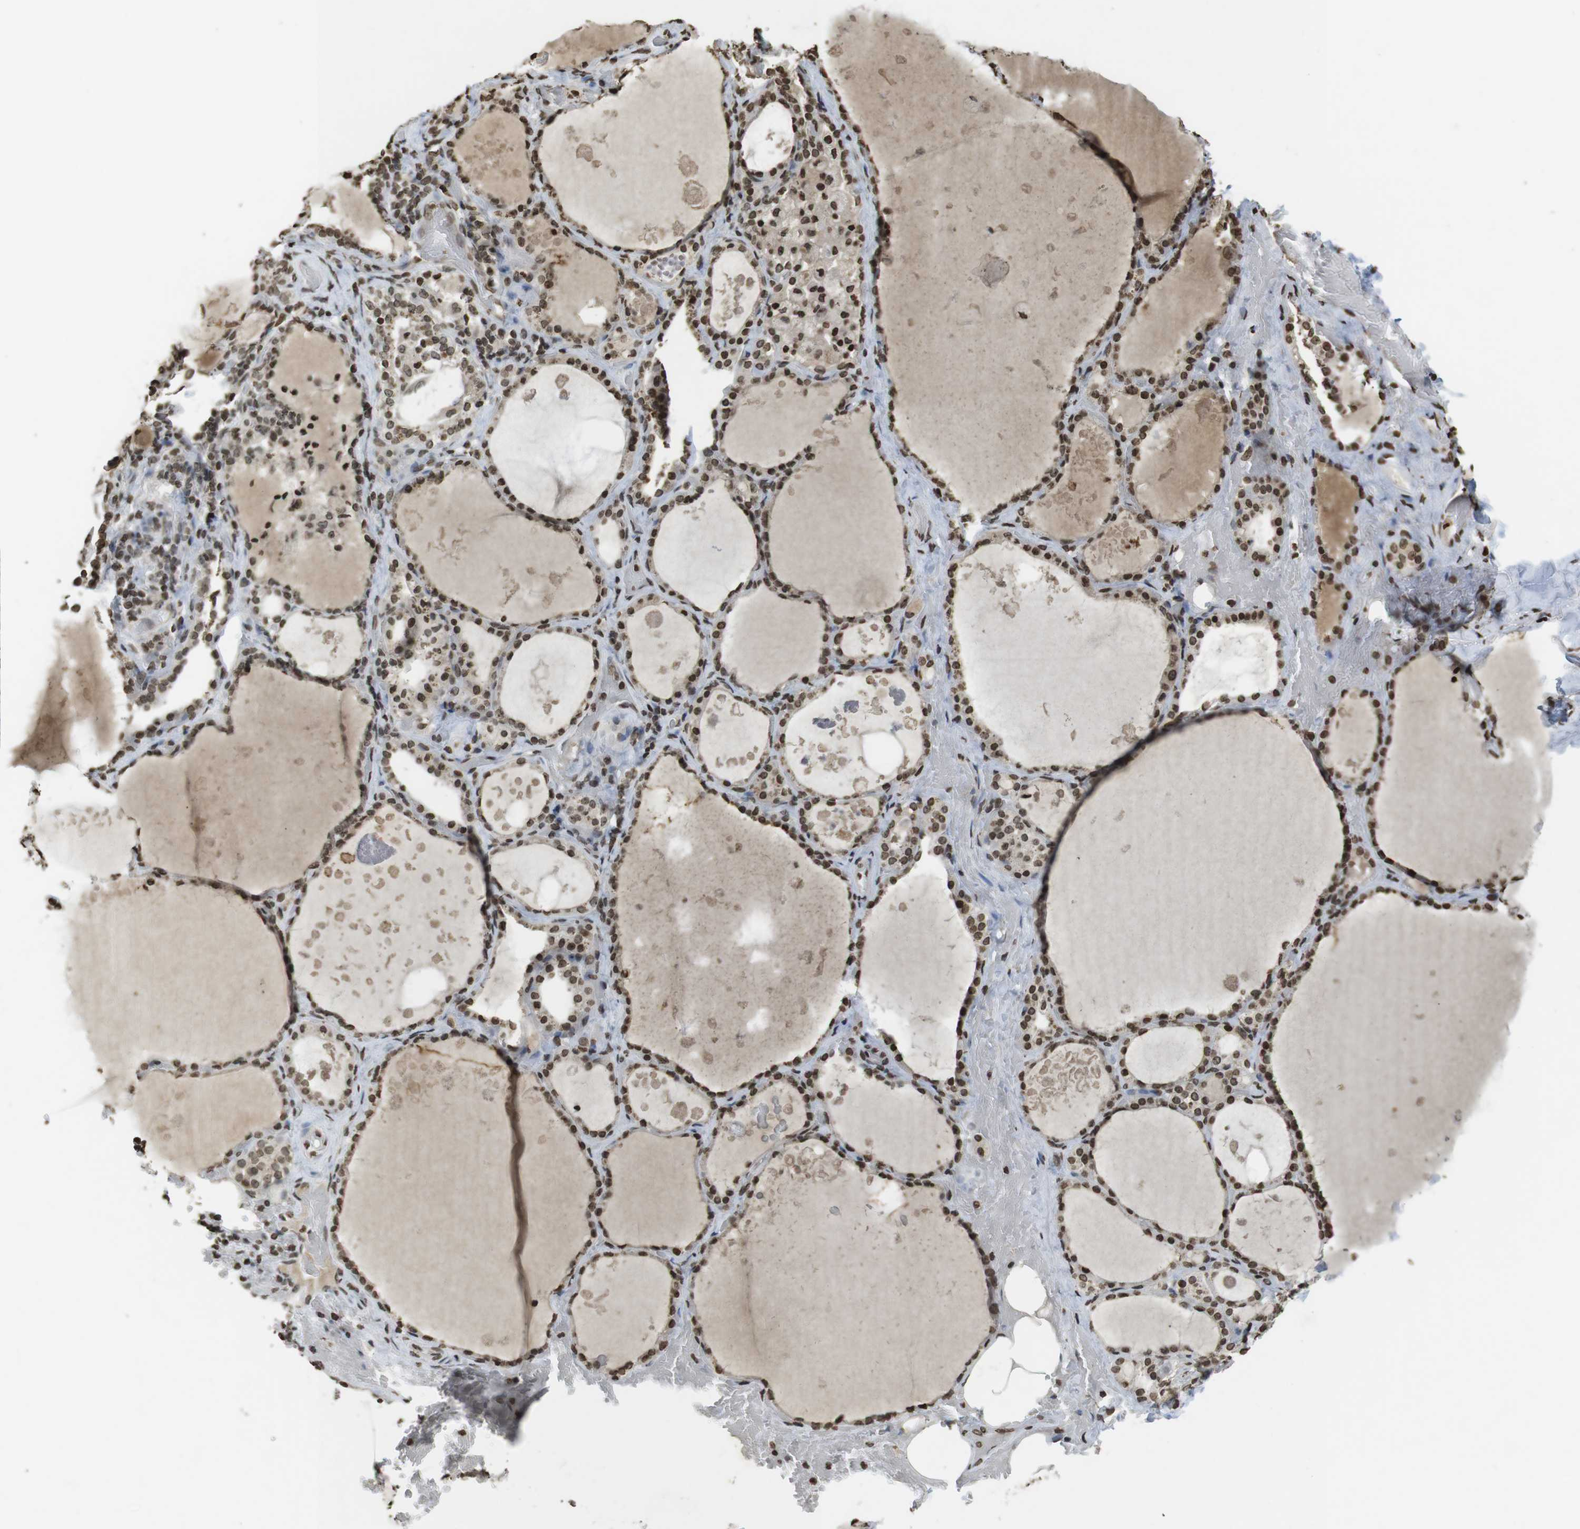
{"staining": {"intensity": "strong", "quantity": ">75%", "location": "nuclear"}, "tissue": "thyroid gland", "cell_type": "Glandular cells", "image_type": "normal", "snomed": [{"axis": "morphology", "description": "Normal tissue, NOS"}, {"axis": "topography", "description": "Thyroid gland"}], "caption": "Strong nuclear expression is seen in approximately >75% of glandular cells in benign thyroid gland.", "gene": "FOXA3", "patient": {"sex": "male", "age": 61}}